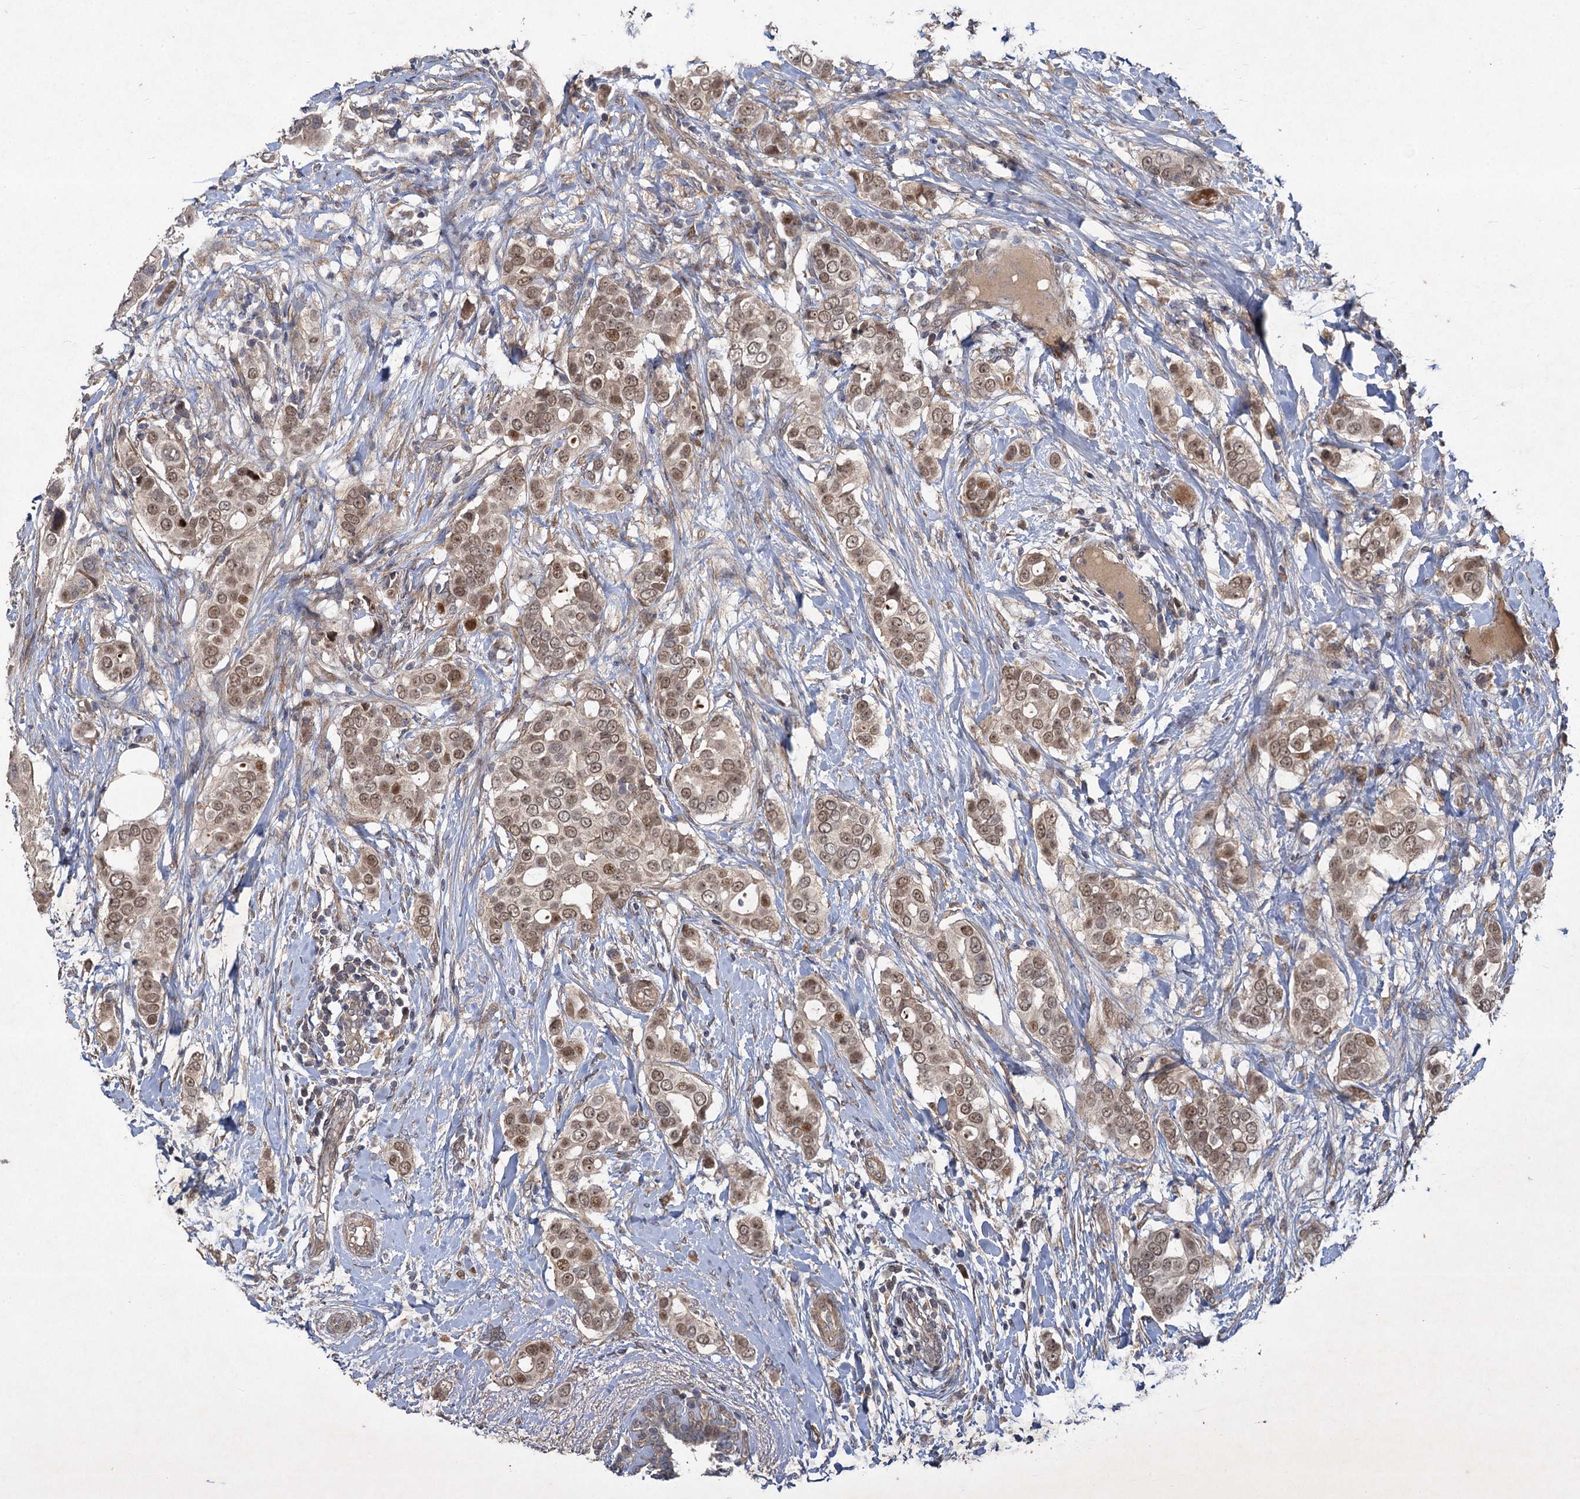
{"staining": {"intensity": "weak", "quantity": "25%-75%", "location": "cytoplasmic/membranous,nuclear"}, "tissue": "breast cancer", "cell_type": "Tumor cells", "image_type": "cancer", "snomed": [{"axis": "morphology", "description": "Lobular carcinoma"}, {"axis": "topography", "description": "Breast"}], "caption": "Lobular carcinoma (breast) was stained to show a protein in brown. There is low levels of weak cytoplasmic/membranous and nuclear expression in about 25%-75% of tumor cells.", "gene": "NUDT22", "patient": {"sex": "female", "age": 51}}